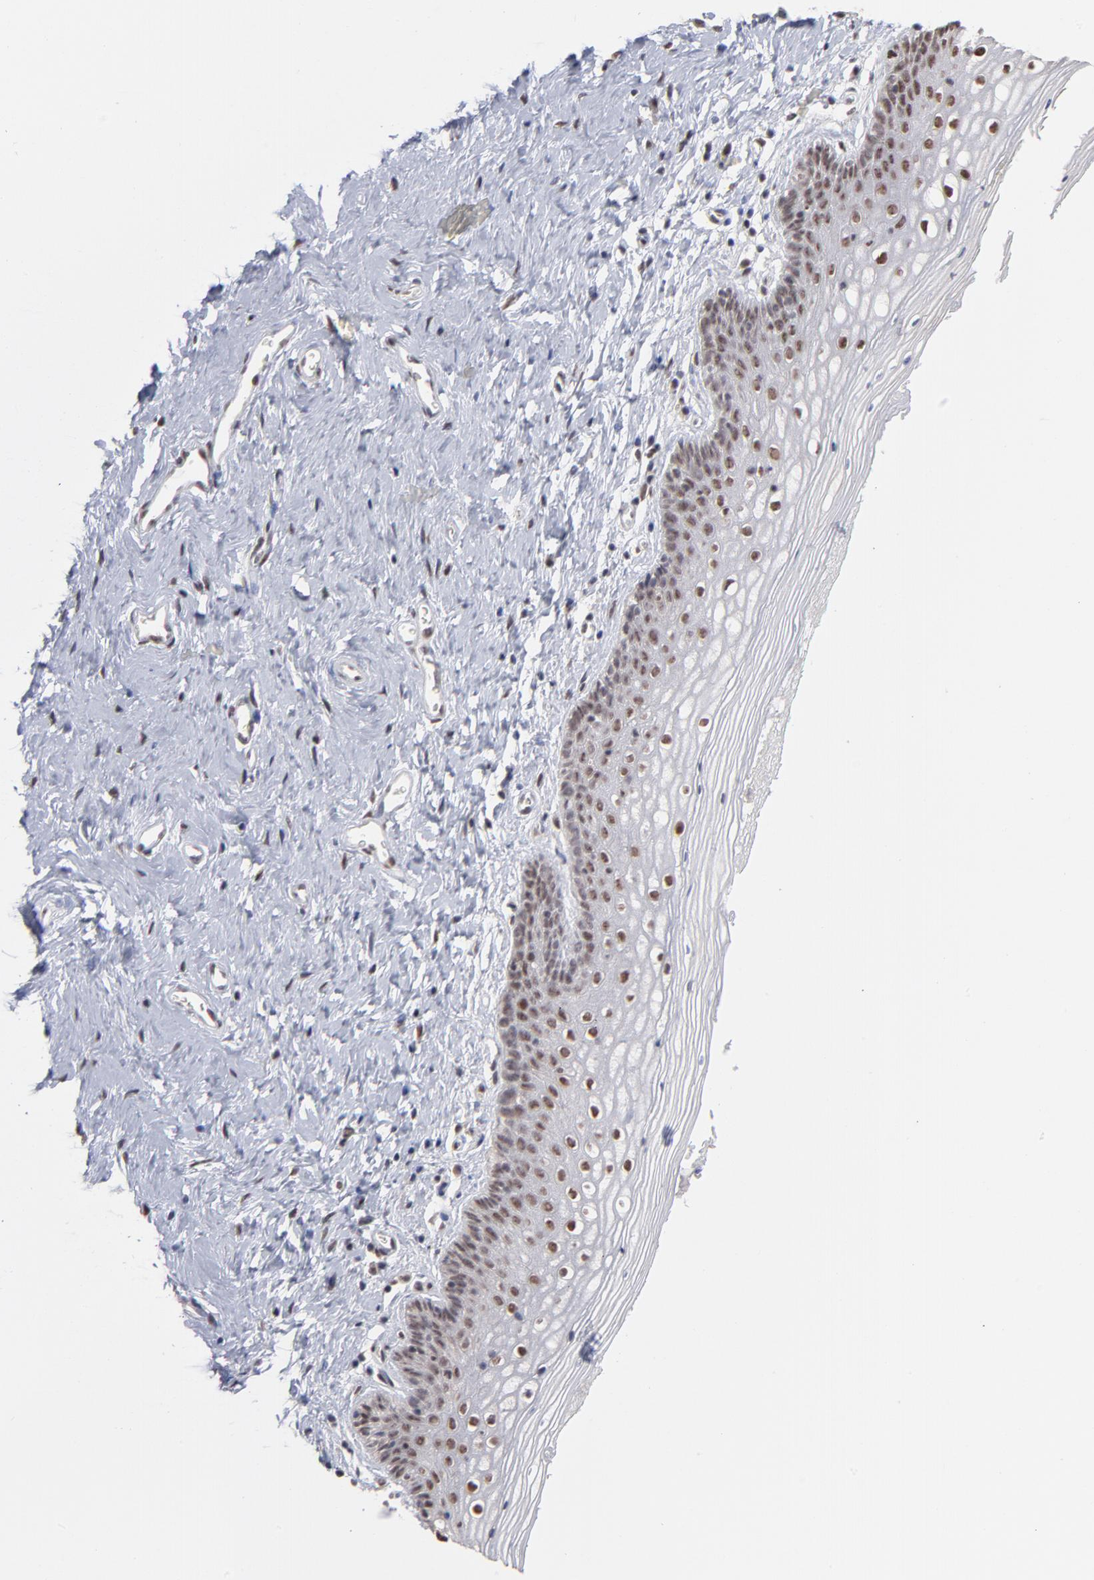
{"staining": {"intensity": "moderate", "quantity": ">75%", "location": "nuclear"}, "tissue": "vagina", "cell_type": "Squamous epithelial cells", "image_type": "normal", "snomed": [{"axis": "morphology", "description": "Normal tissue, NOS"}, {"axis": "topography", "description": "Vagina"}], "caption": "Squamous epithelial cells exhibit medium levels of moderate nuclear positivity in about >75% of cells in normal vagina.", "gene": "ZNF3", "patient": {"sex": "female", "age": 46}}